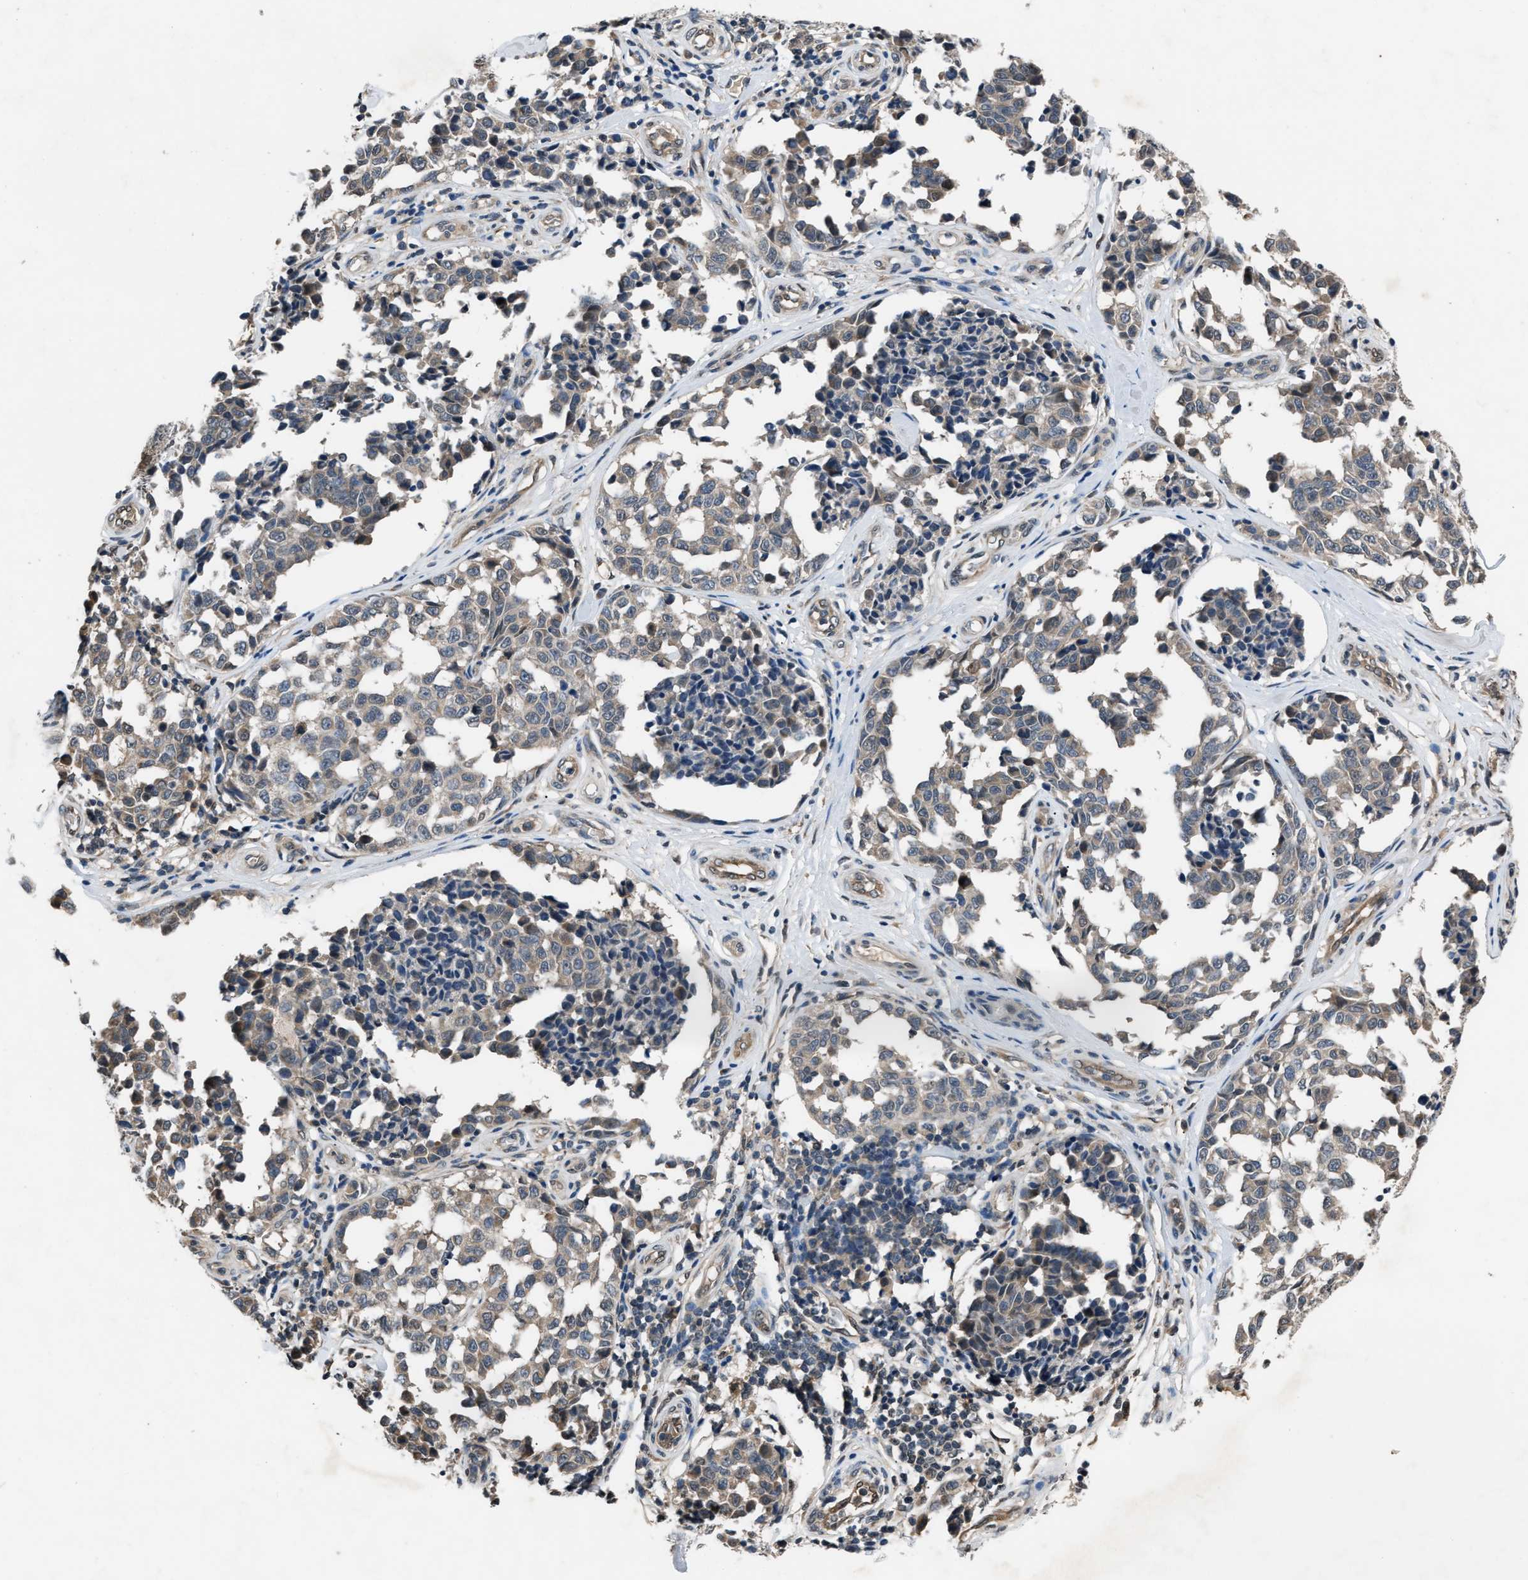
{"staining": {"intensity": "weak", "quantity": "<25%", "location": "cytoplasmic/membranous"}, "tissue": "melanoma", "cell_type": "Tumor cells", "image_type": "cancer", "snomed": [{"axis": "morphology", "description": "Malignant melanoma, NOS"}, {"axis": "topography", "description": "Skin"}], "caption": "There is no significant staining in tumor cells of melanoma.", "gene": "TP53I3", "patient": {"sex": "female", "age": 64}}